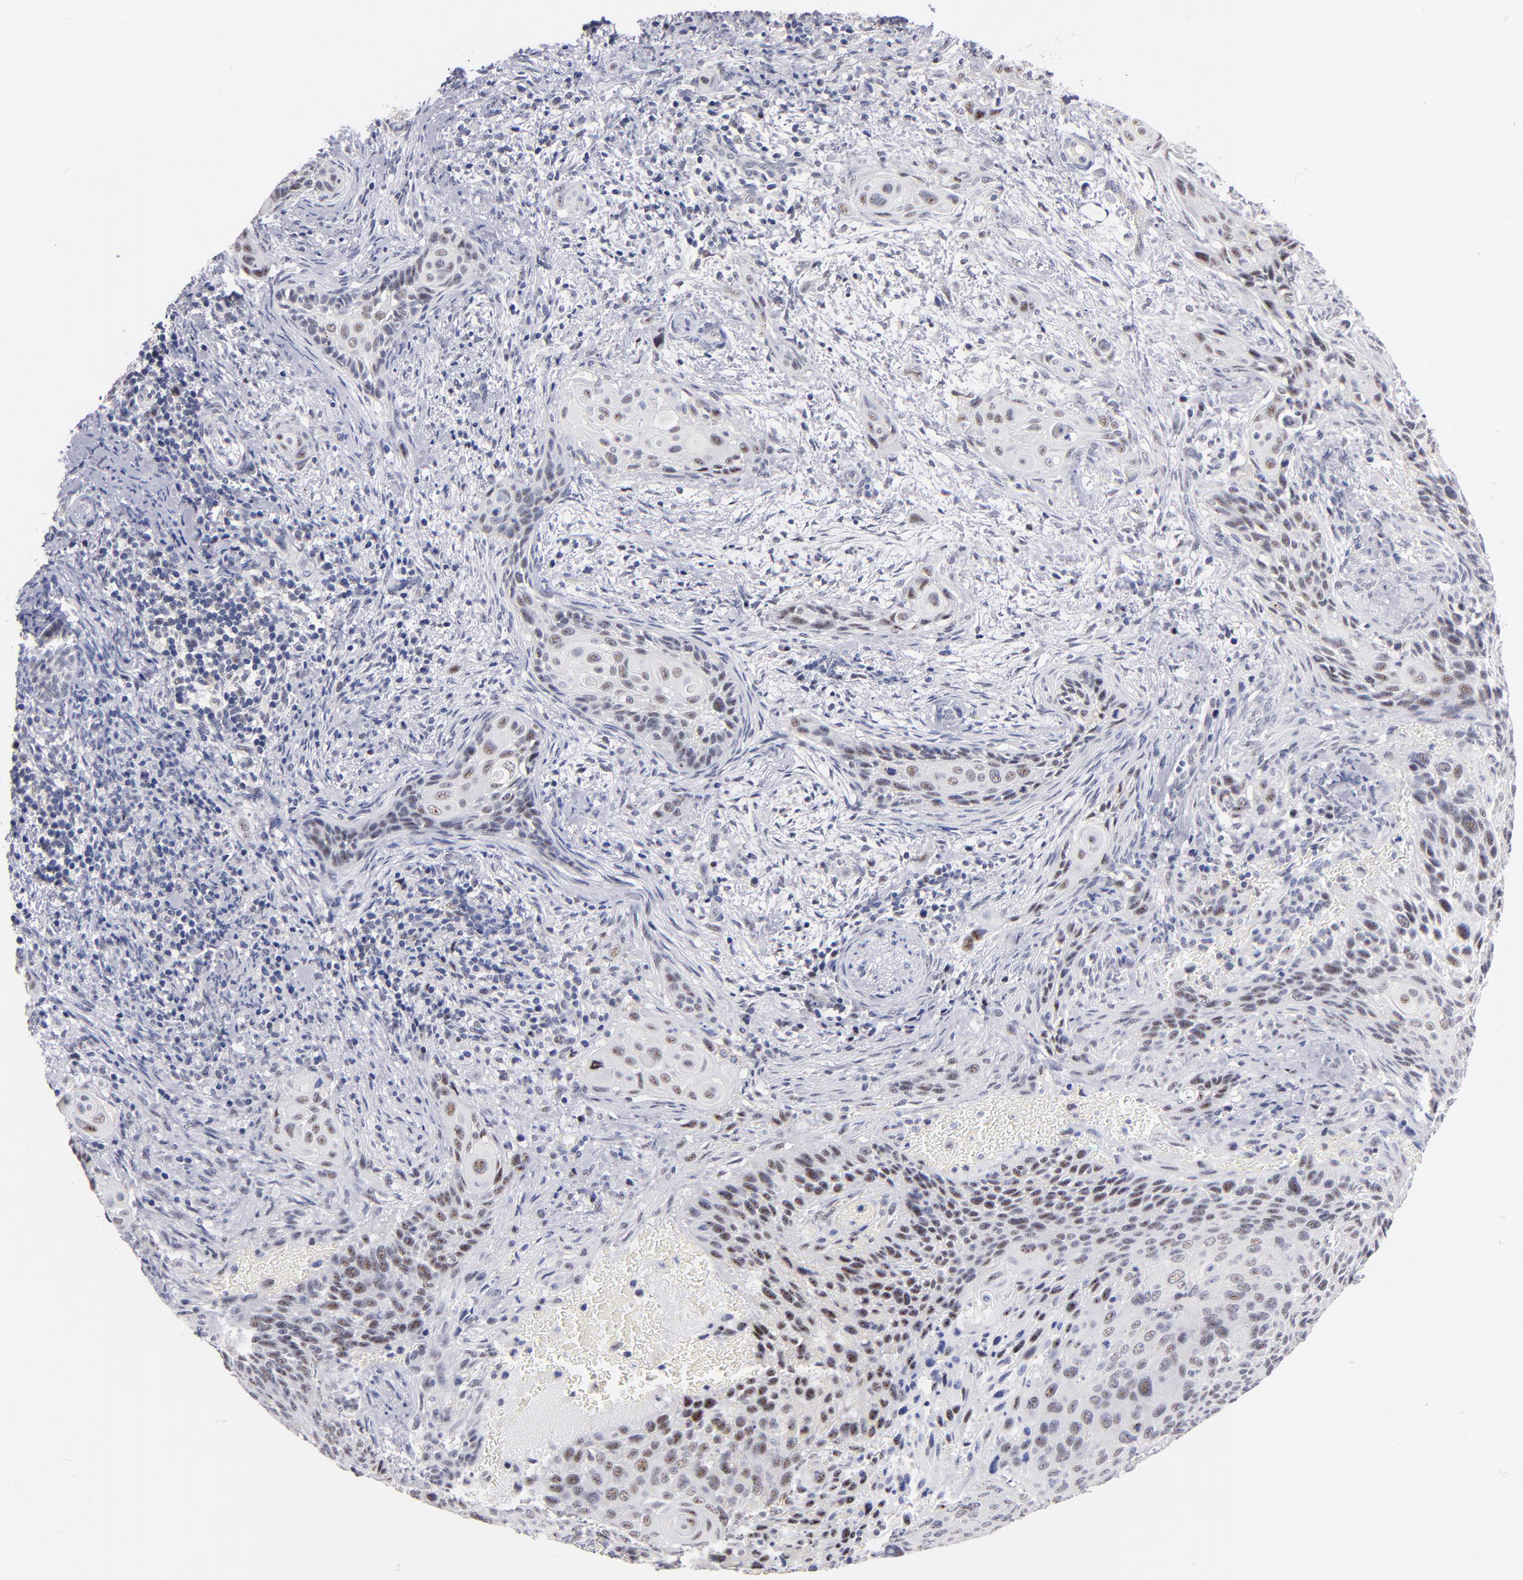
{"staining": {"intensity": "moderate", "quantity": "25%-75%", "location": "nuclear"}, "tissue": "cervical cancer", "cell_type": "Tumor cells", "image_type": "cancer", "snomed": [{"axis": "morphology", "description": "Squamous cell carcinoma, NOS"}, {"axis": "topography", "description": "Cervix"}], "caption": "DAB immunohistochemical staining of human cervical squamous cell carcinoma reveals moderate nuclear protein staining in approximately 25%-75% of tumor cells.", "gene": "RAF1", "patient": {"sex": "female", "age": 33}}